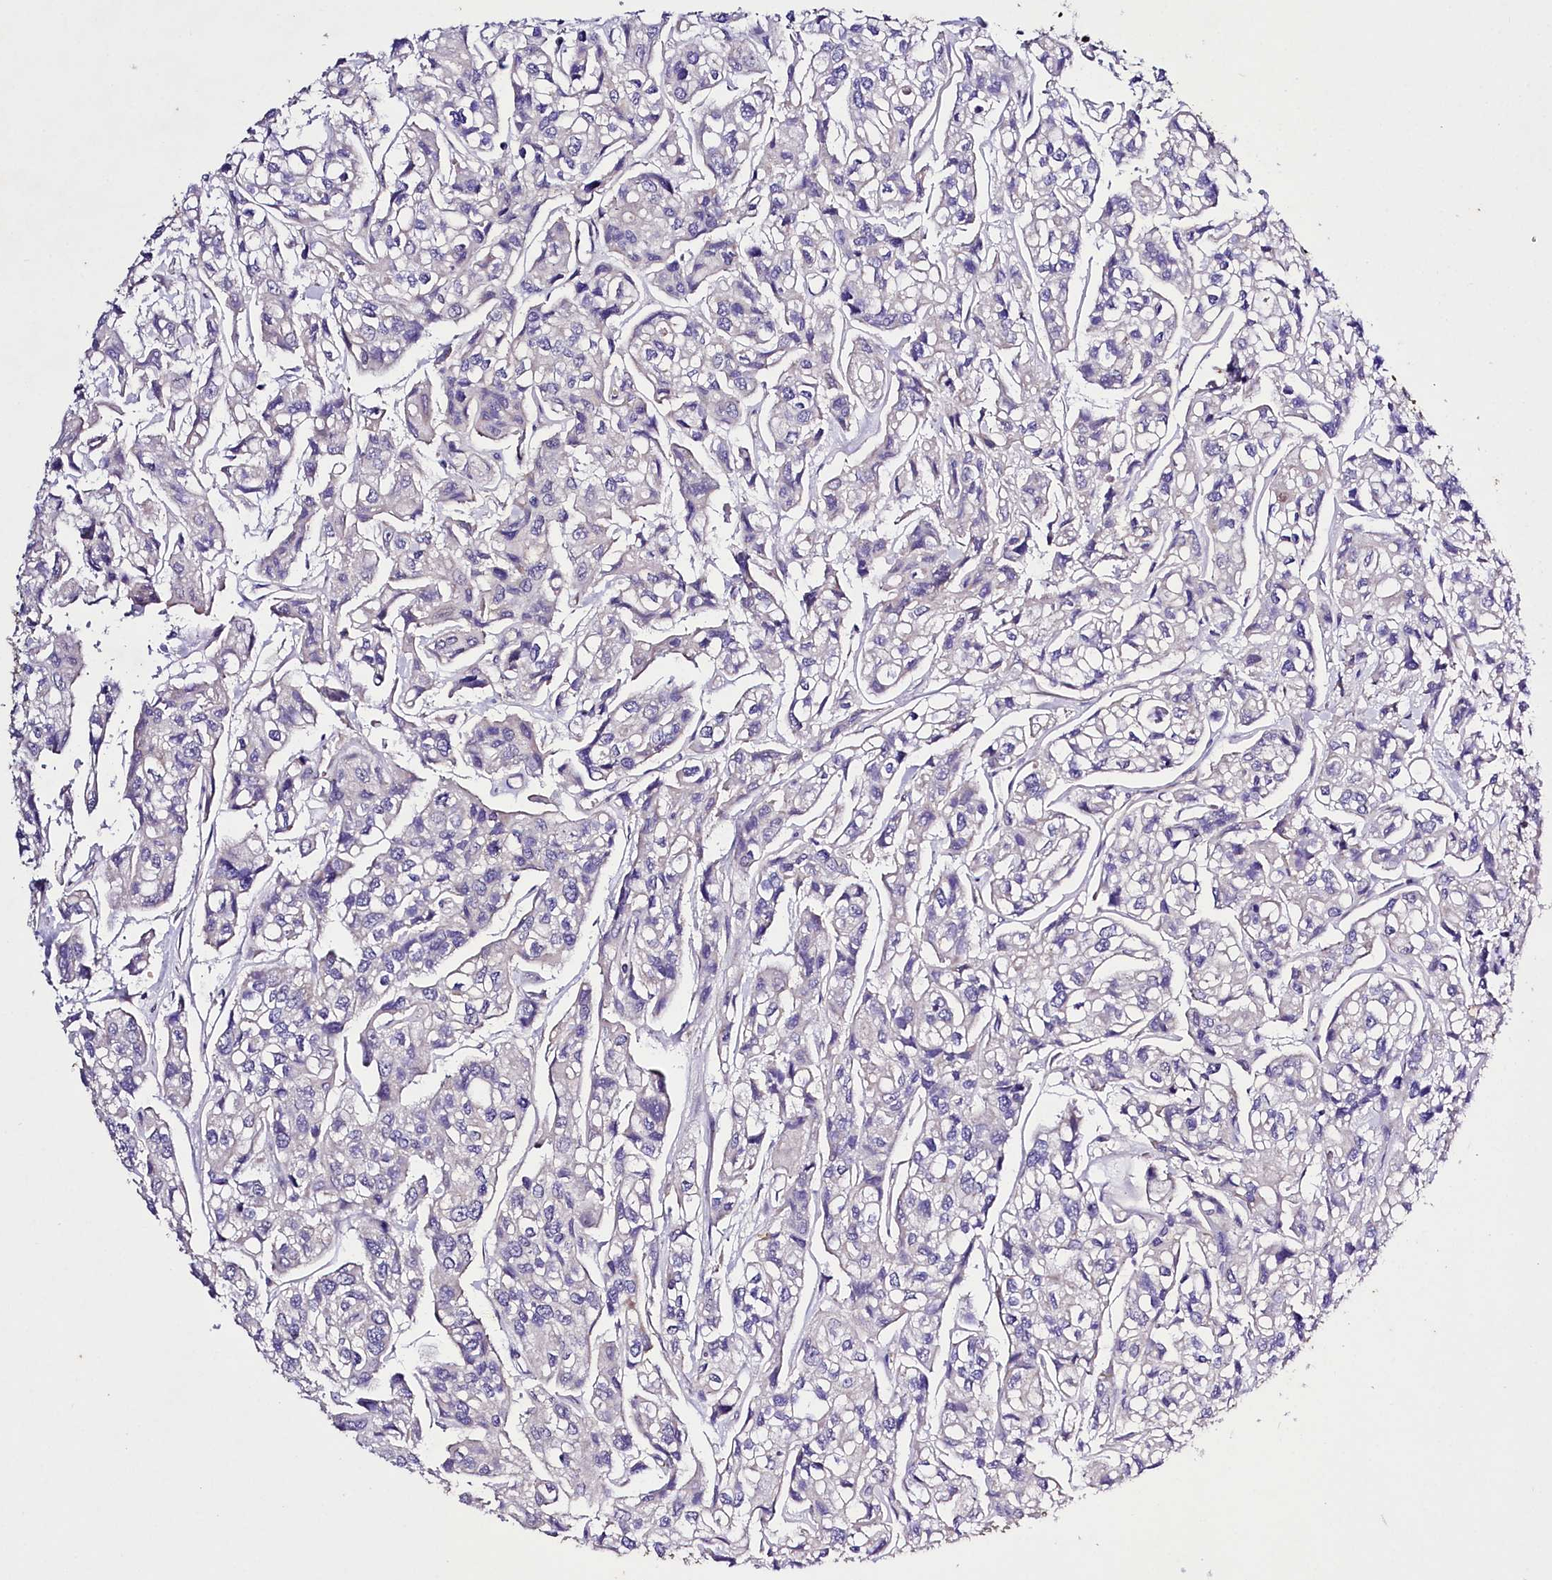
{"staining": {"intensity": "negative", "quantity": "none", "location": "none"}, "tissue": "urothelial cancer", "cell_type": "Tumor cells", "image_type": "cancer", "snomed": [{"axis": "morphology", "description": "Urothelial carcinoma, High grade"}, {"axis": "topography", "description": "Urinary bladder"}], "caption": "Human urothelial carcinoma (high-grade) stained for a protein using immunohistochemistry (IHC) shows no staining in tumor cells.", "gene": "SLC7A1", "patient": {"sex": "male", "age": 67}}